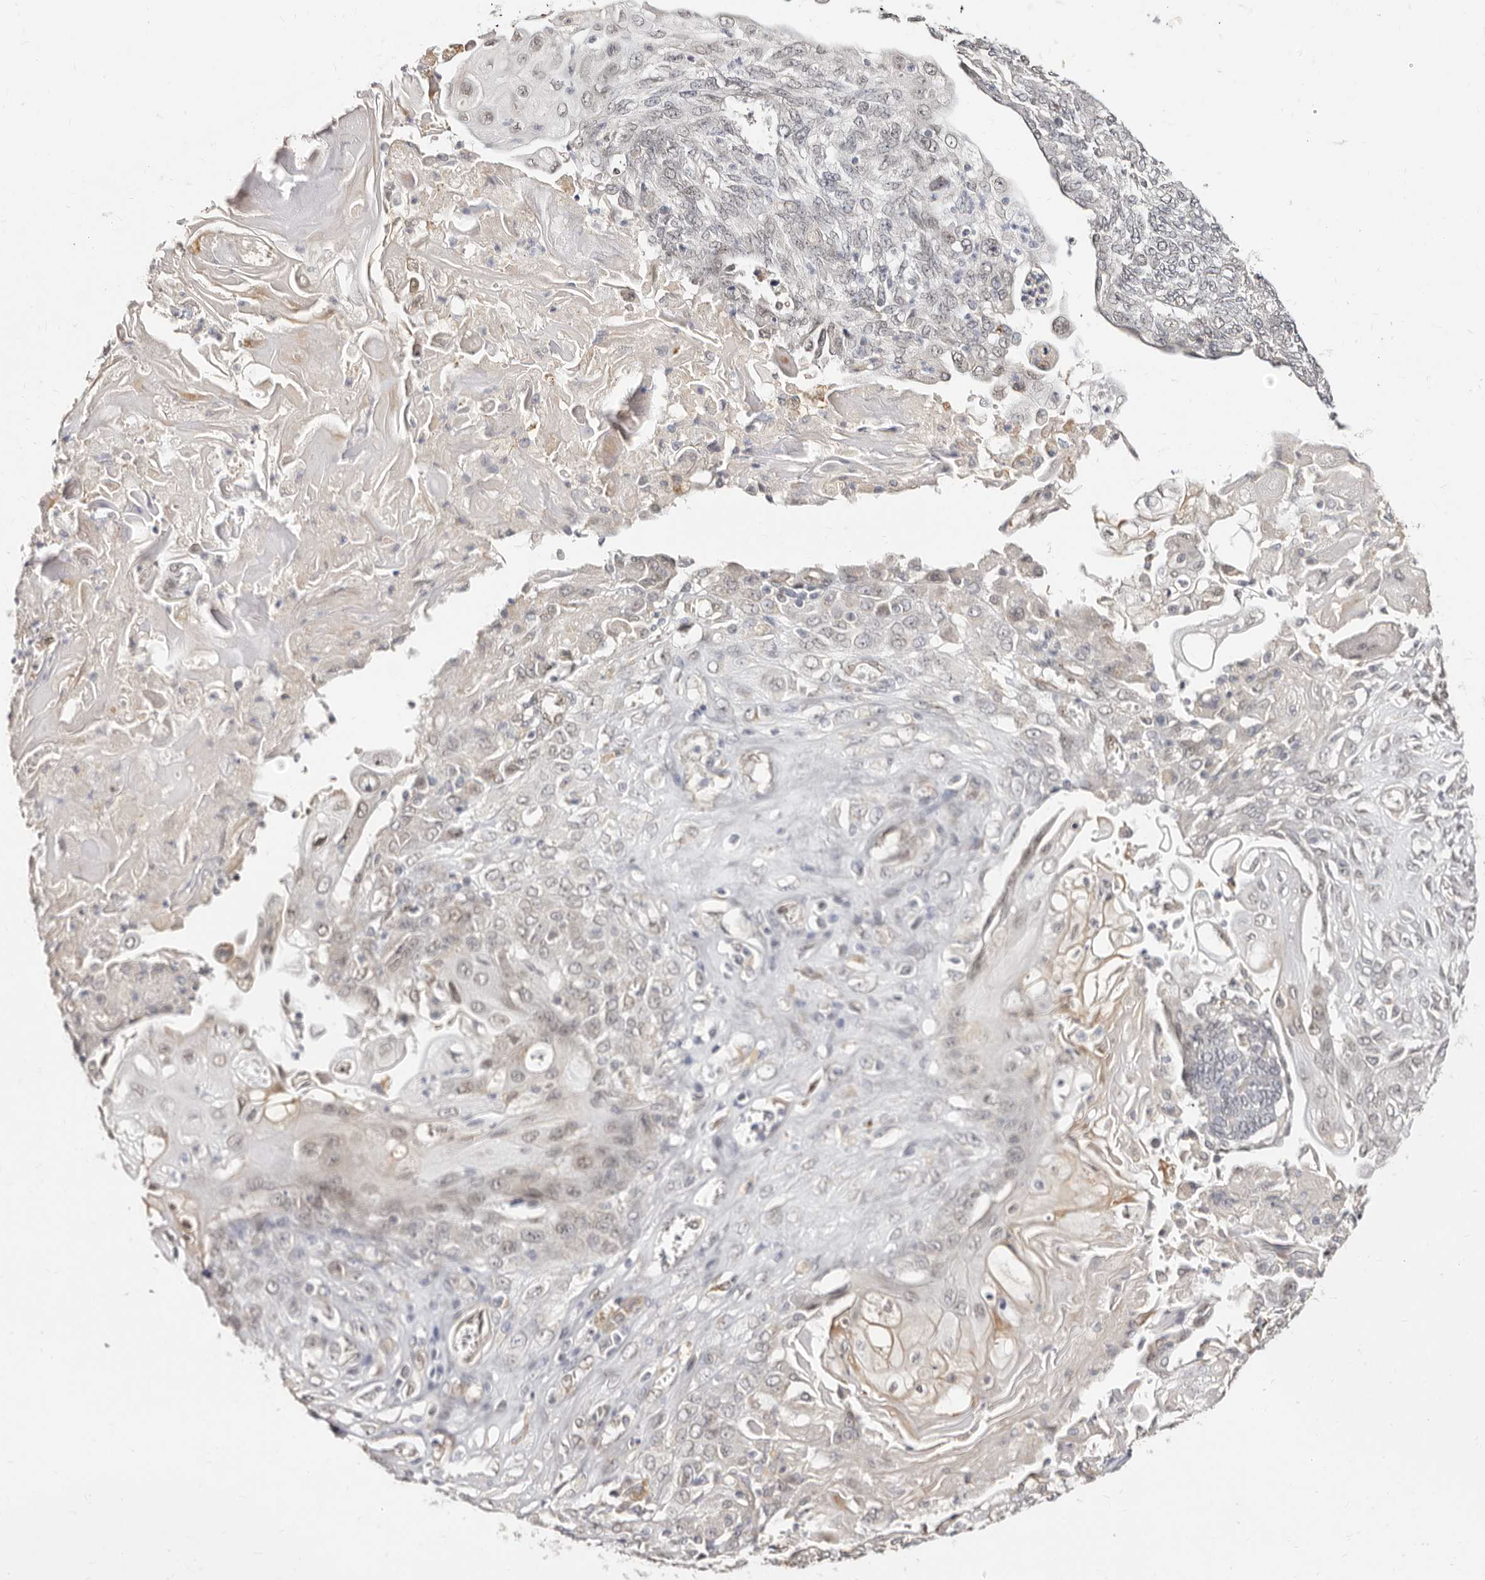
{"staining": {"intensity": "weak", "quantity": "<25%", "location": "nuclear"}, "tissue": "endometrial cancer", "cell_type": "Tumor cells", "image_type": "cancer", "snomed": [{"axis": "morphology", "description": "Adenocarcinoma, NOS"}, {"axis": "topography", "description": "Endometrium"}], "caption": "There is no significant staining in tumor cells of endometrial adenocarcinoma.", "gene": "LCORL", "patient": {"sex": "female", "age": 32}}